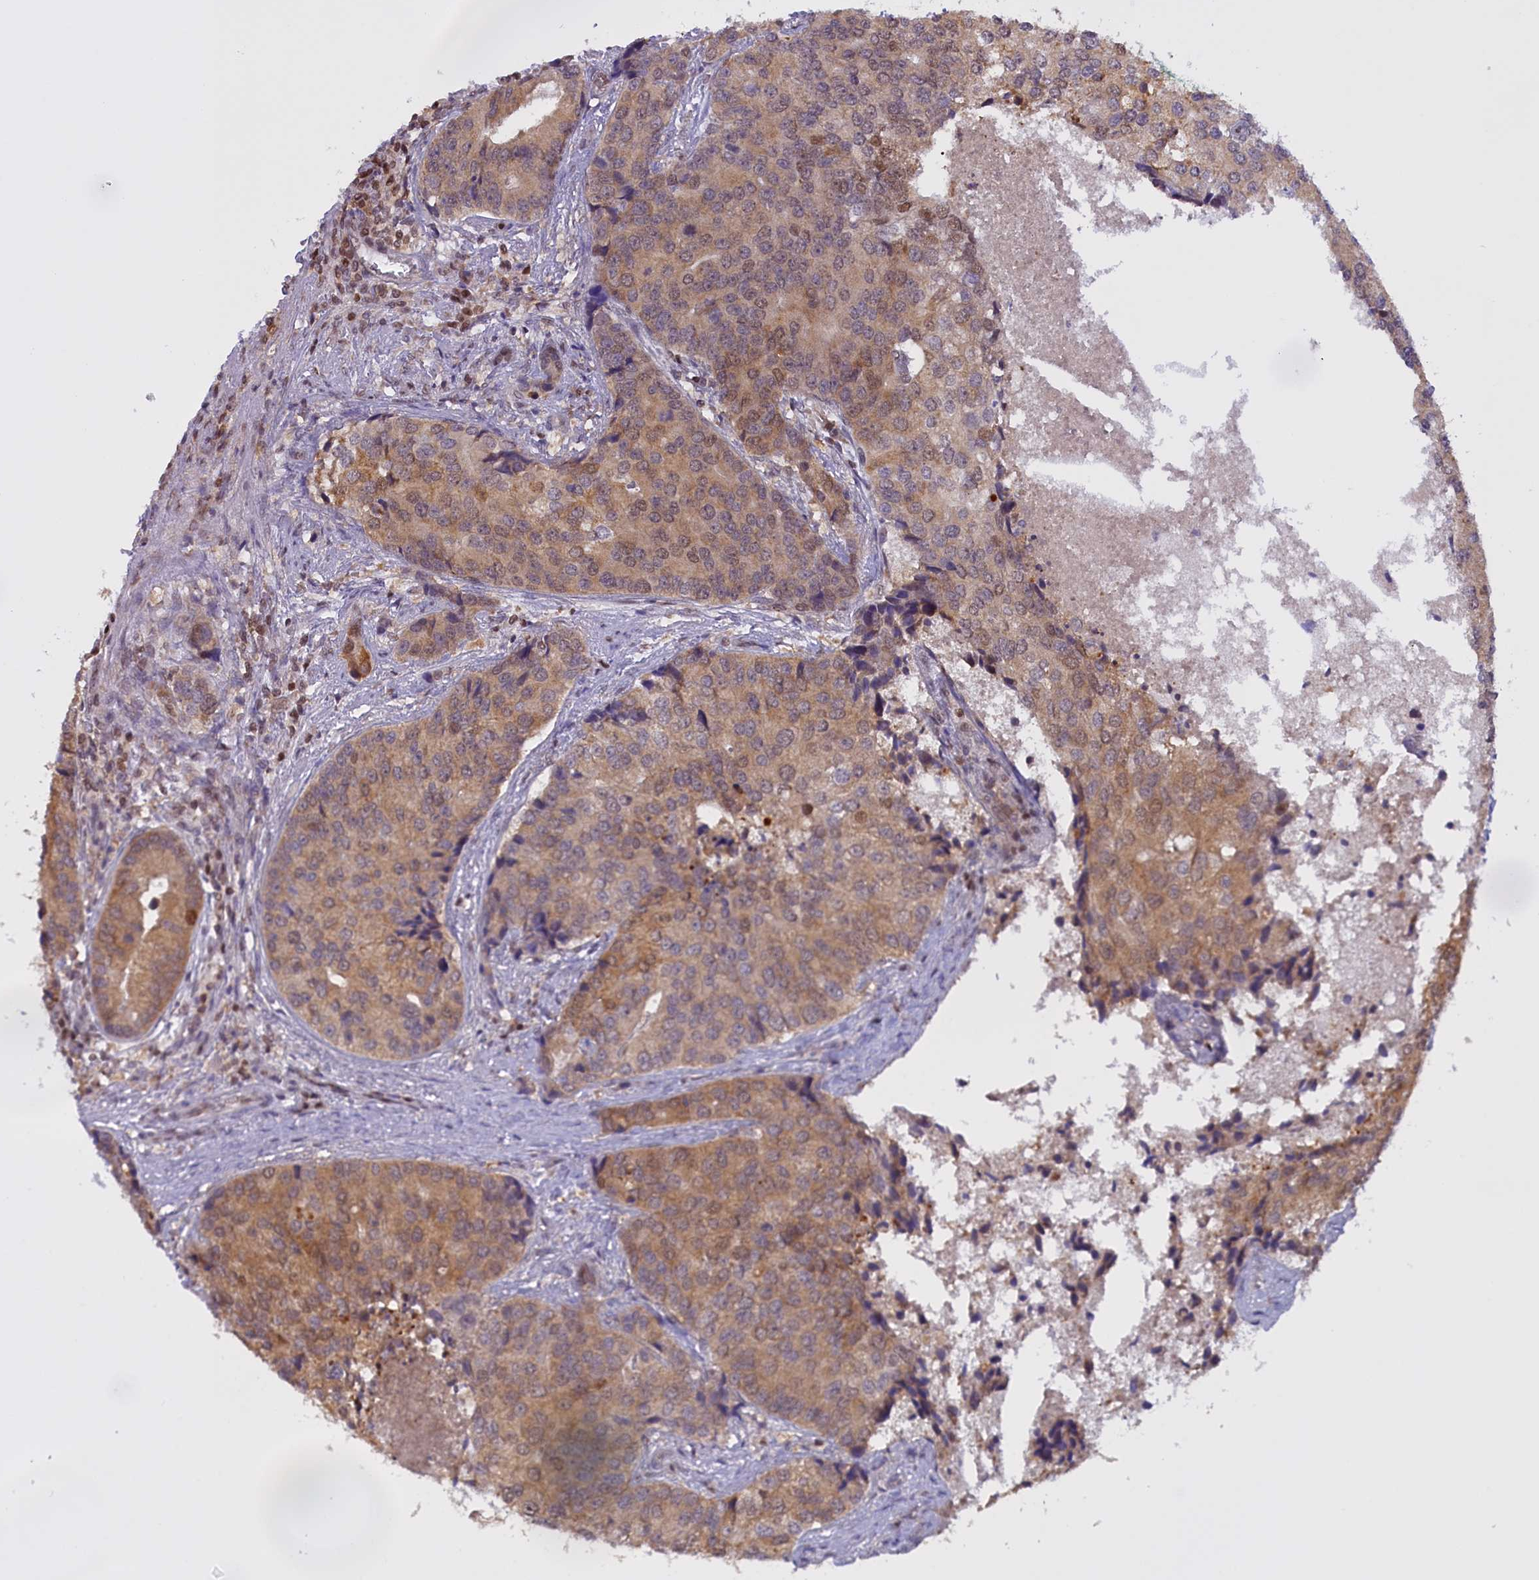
{"staining": {"intensity": "moderate", "quantity": "25%-75%", "location": "cytoplasmic/membranous,nuclear"}, "tissue": "prostate cancer", "cell_type": "Tumor cells", "image_type": "cancer", "snomed": [{"axis": "morphology", "description": "Adenocarcinoma, High grade"}, {"axis": "topography", "description": "Prostate"}], "caption": "Immunohistochemical staining of prostate cancer reveals medium levels of moderate cytoplasmic/membranous and nuclear protein positivity in about 25%-75% of tumor cells.", "gene": "IZUMO2", "patient": {"sex": "male", "age": 62}}